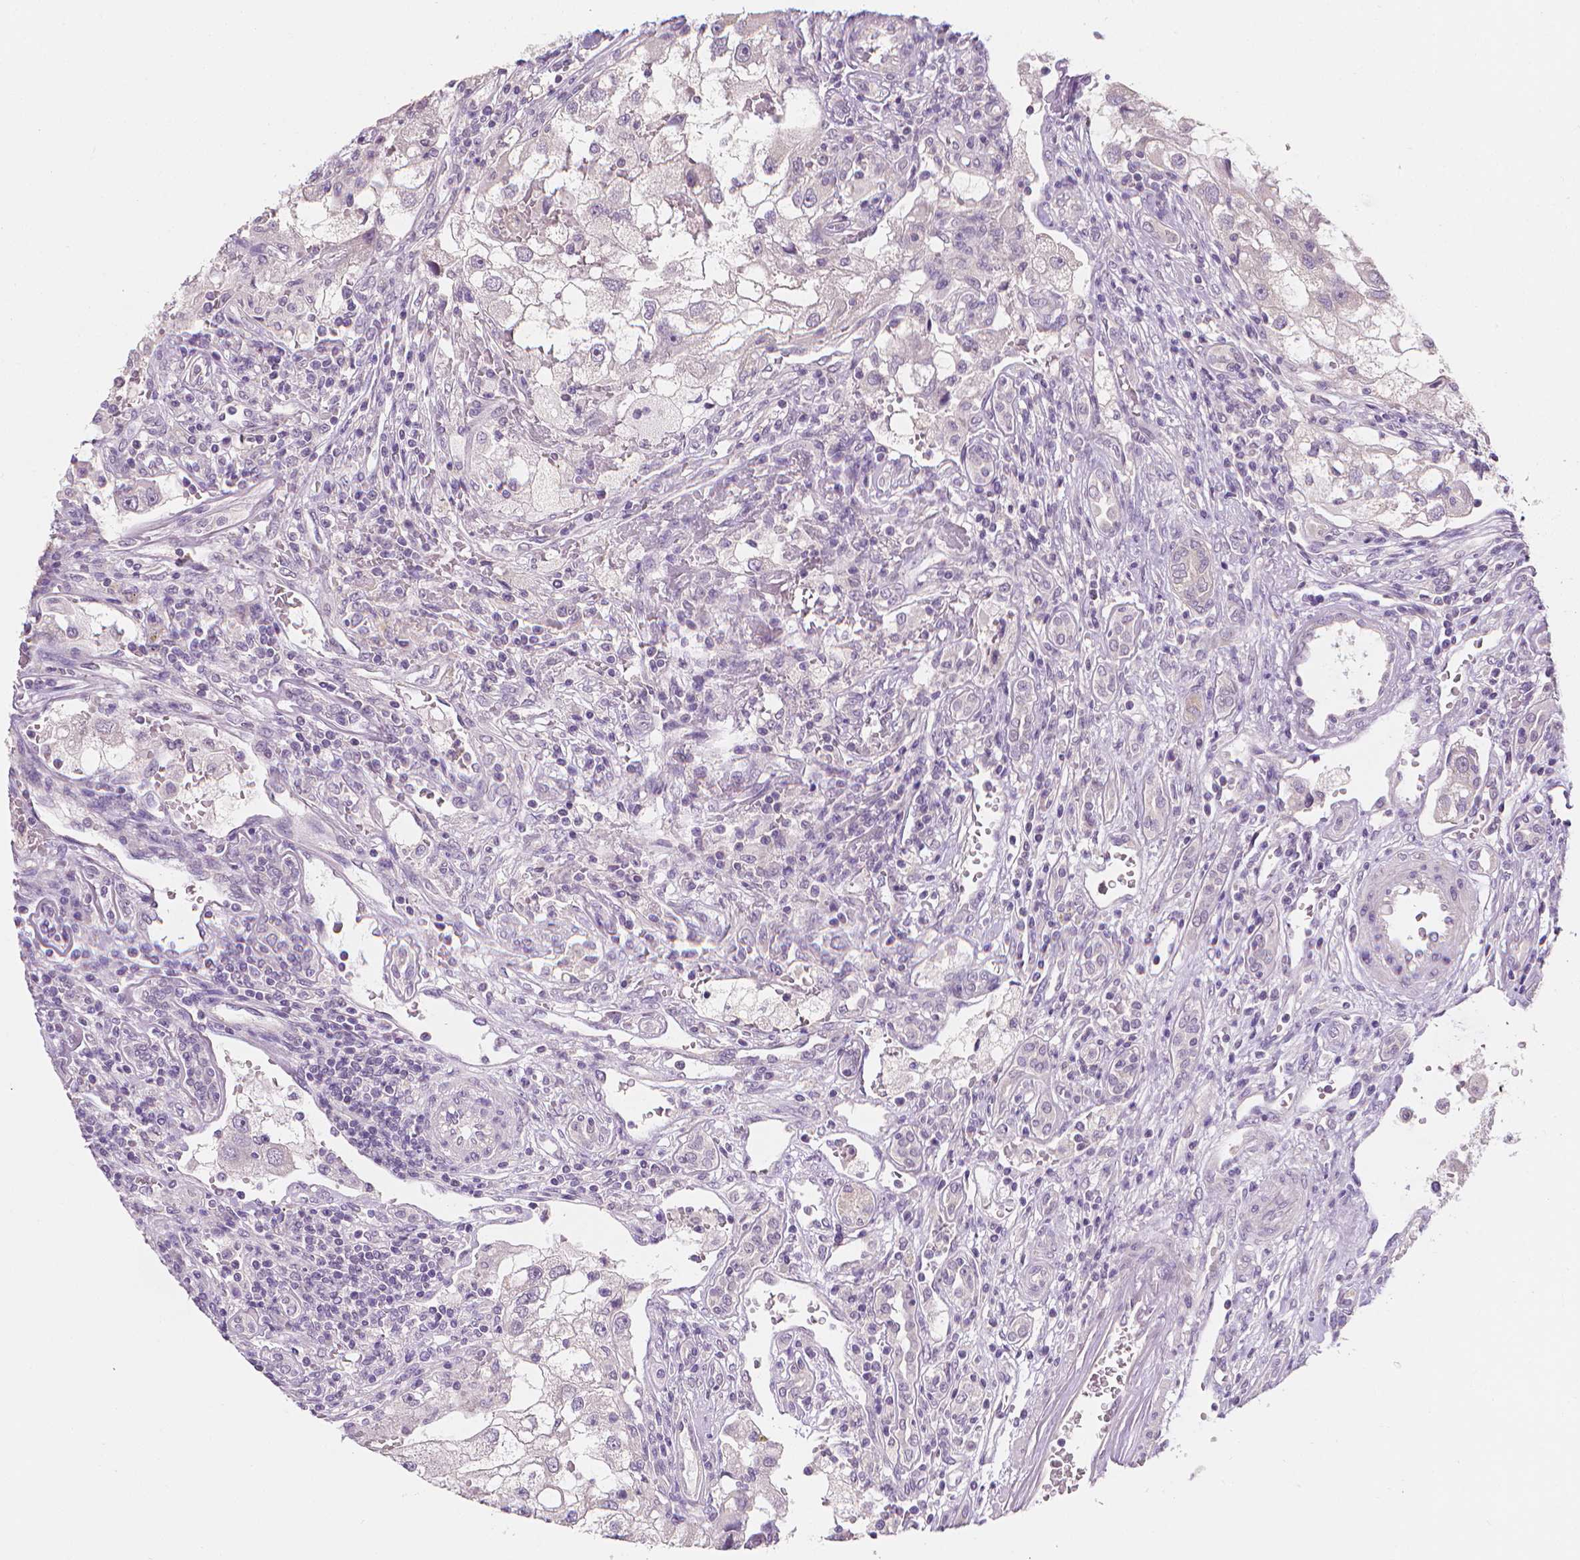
{"staining": {"intensity": "negative", "quantity": "none", "location": "none"}, "tissue": "renal cancer", "cell_type": "Tumor cells", "image_type": "cancer", "snomed": [{"axis": "morphology", "description": "Adenocarcinoma, NOS"}, {"axis": "topography", "description": "Kidney"}], "caption": "The photomicrograph exhibits no significant staining in tumor cells of renal cancer (adenocarcinoma).", "gene": "FASN", "patient": {"sex": "male", "age": 63}}